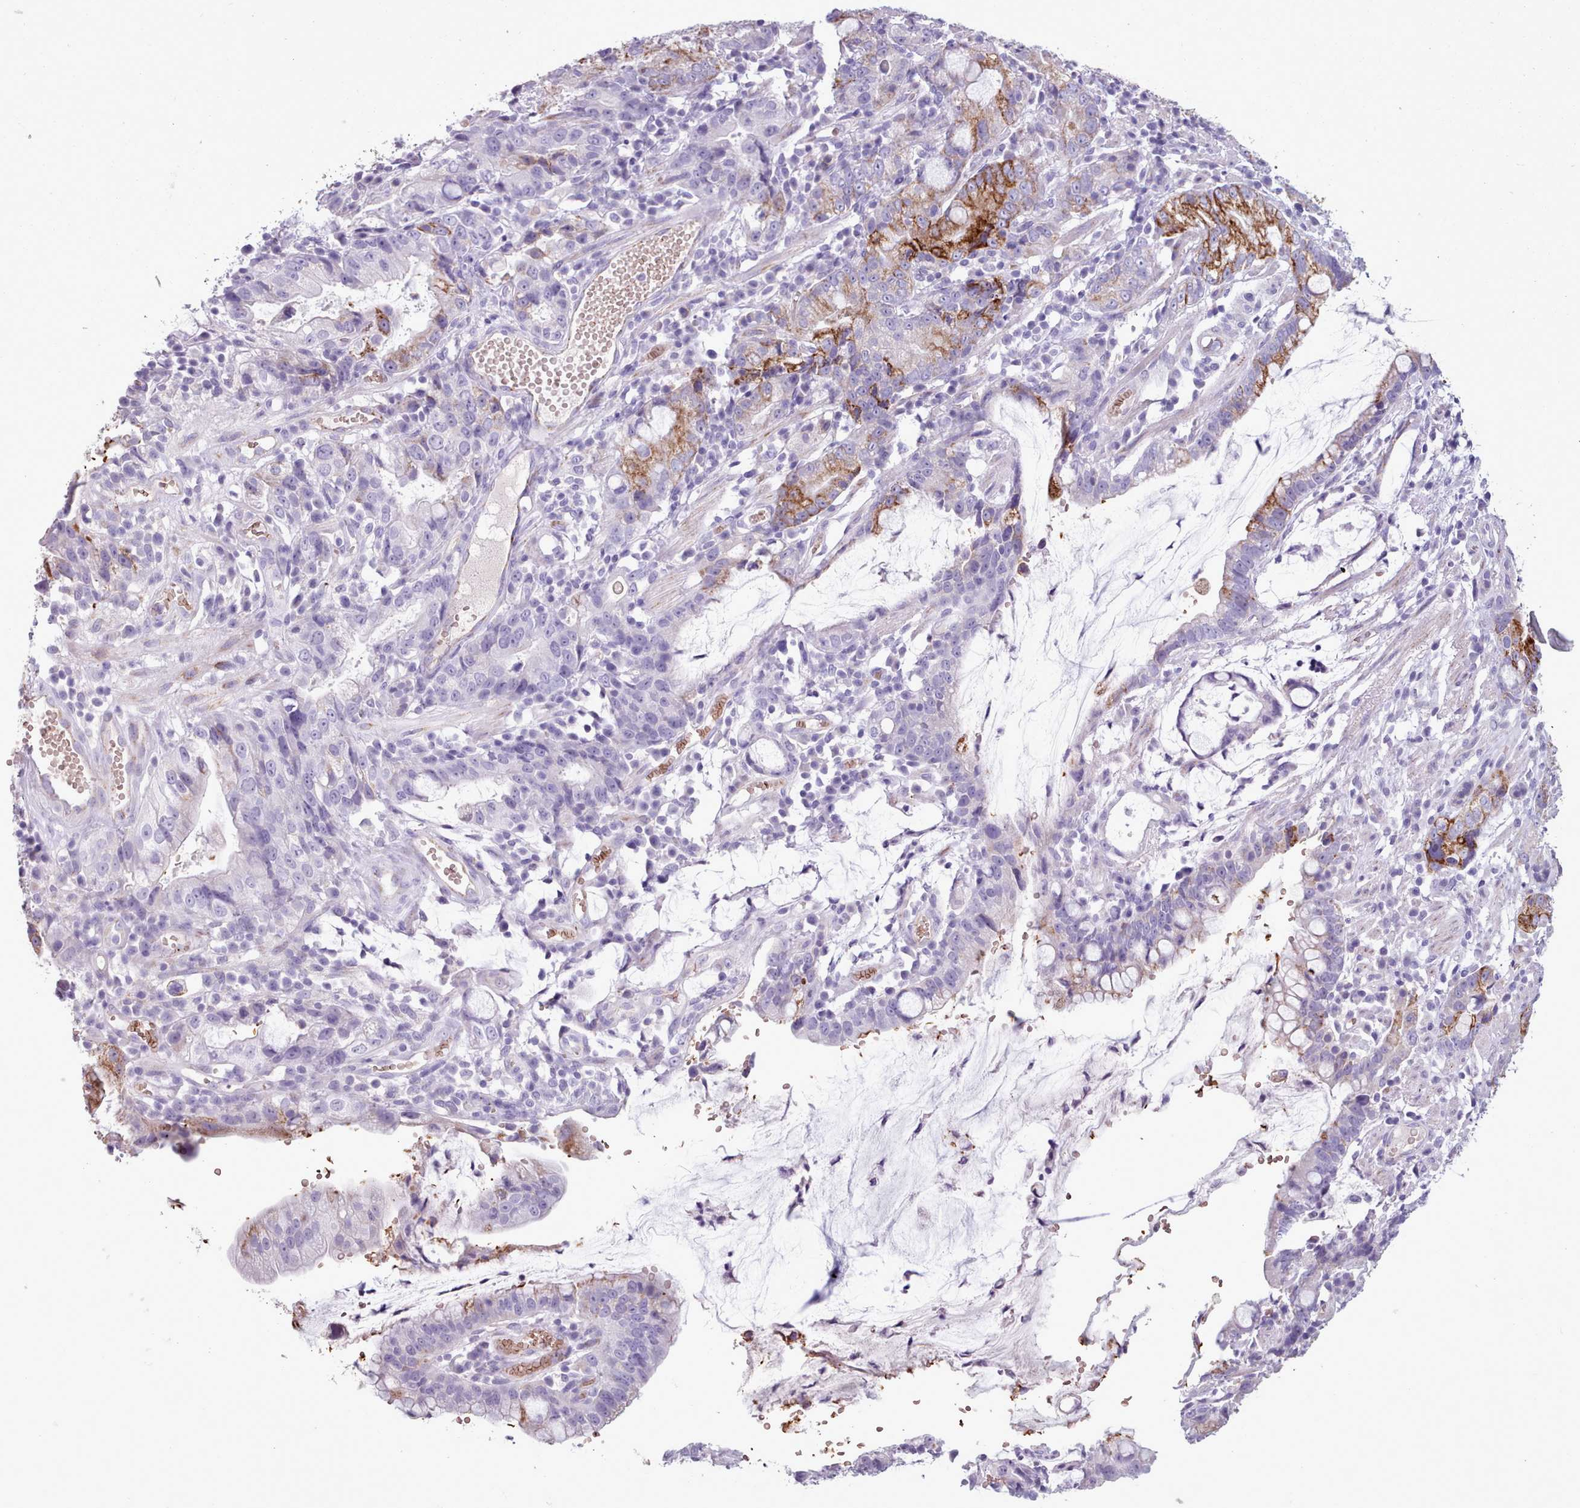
{"staining": {"intensity": "strong", "quantity": "<25%", "location": "cytoplasmic/membranous"}, "tissue": "stomach cancer", "cell_type": "Tumor cells", "image_type": "cancer", "snomed": [{"axis": "morphology", "description": "Adenocarcinoma, NOS"}, {"axis": "topography", "description": "Stomach"}], "caption": "Strong cytoplasmic/membranous staining for a protein is appreciated in approximately <25% of tumor cells of stomach adenocarcinoma using immunohistochemistry (IHC).", "gene": "AK4", "patient": {"sex": "male", "age": 55}}